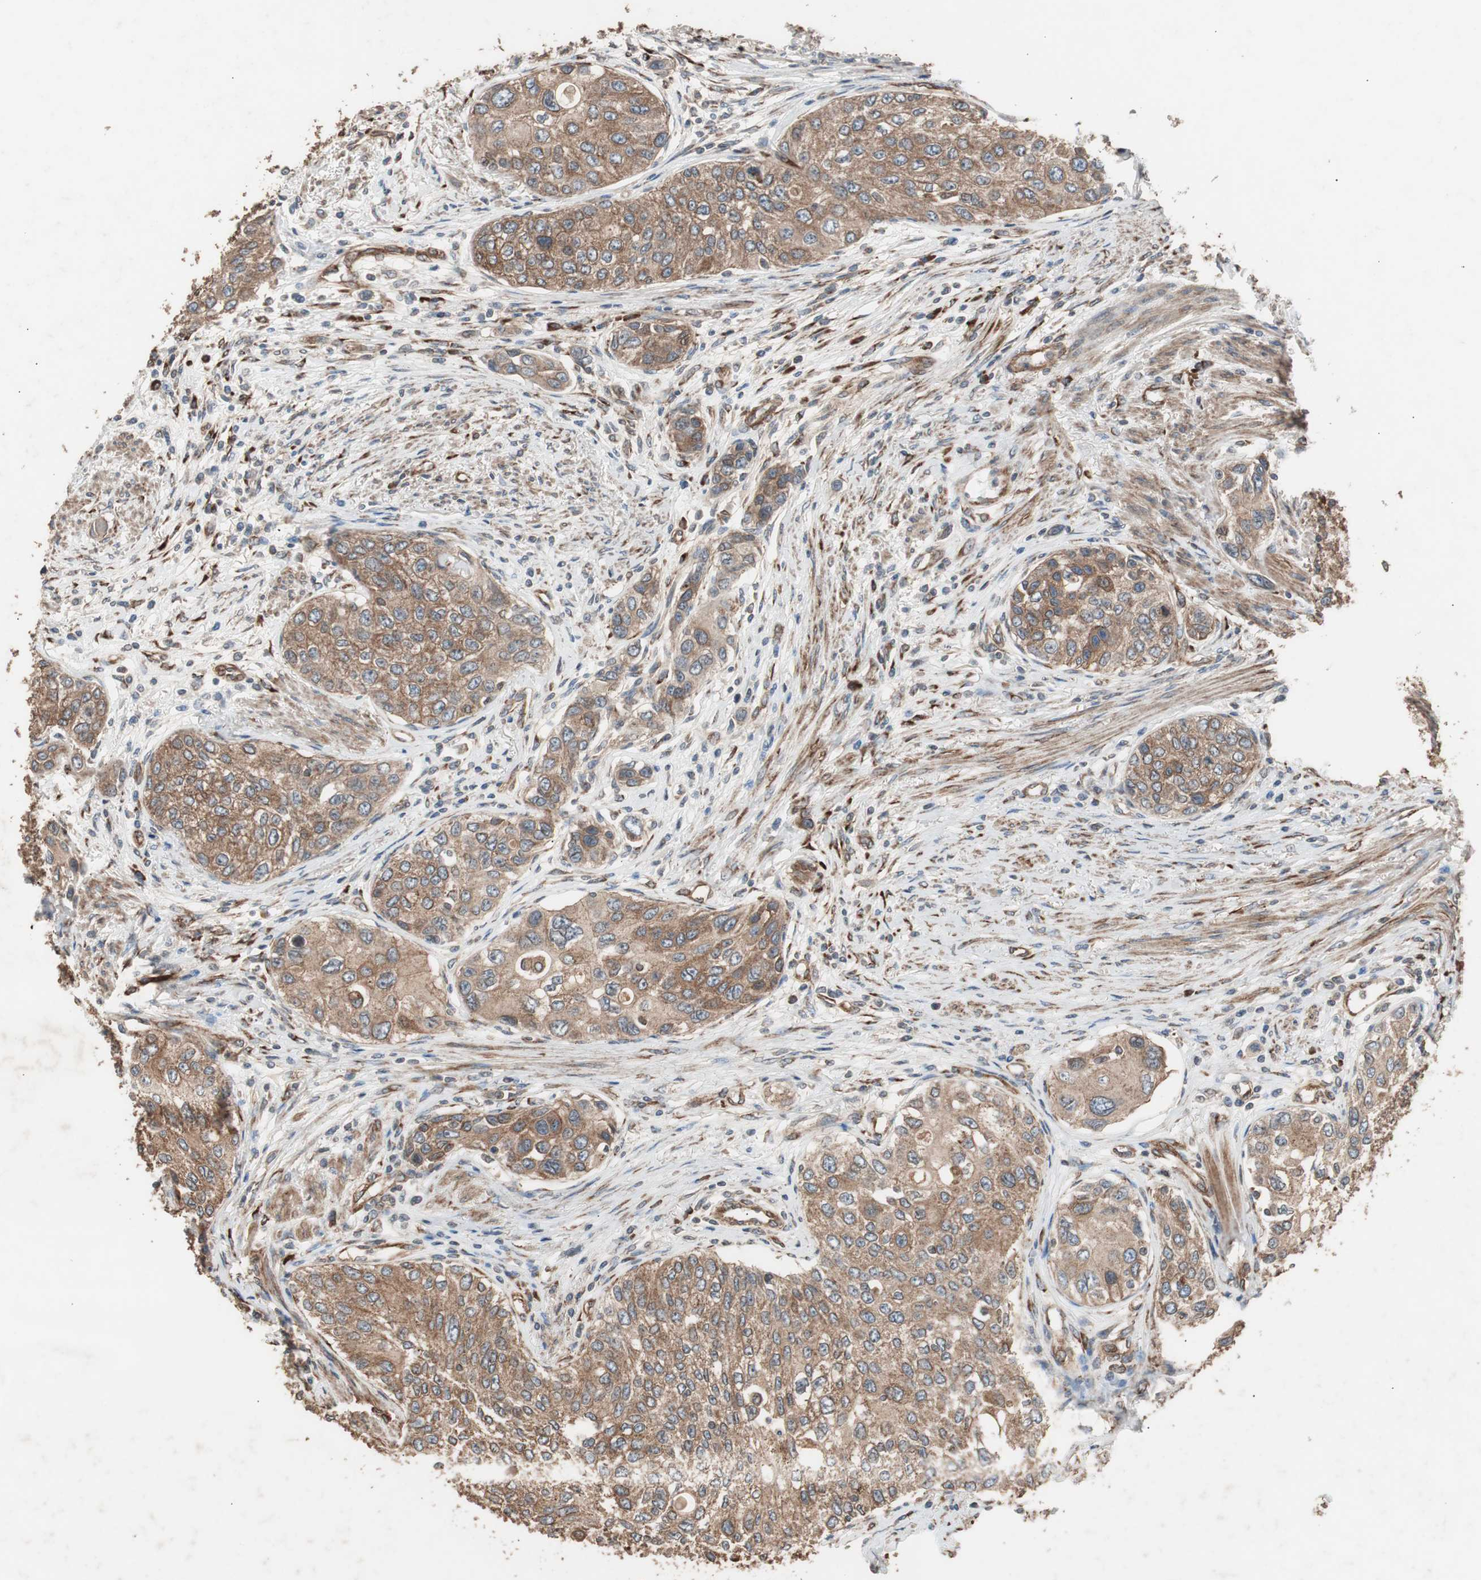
{"staining": {"intensity": "moderate", "quantity": ">75%", "location": "cytoplasmic/membranous"}, "tissue": "urothelial cancer", "cell_type": "Tumor cells", "image_type": "cancer", "snomed": [{"axis": "morphology", "description": "Urothelial carcinoma, High grade"}, {"axis": "topography", "description": "Urinary bladder"}], "caption": "IHC of human urothelial cancer reveals medium levels of moderate cytoplasmic/membranous positivity in about >75% of tumor cells.", "gene": "LZTS1", "patient": {"sex": "female", "age": 56}}